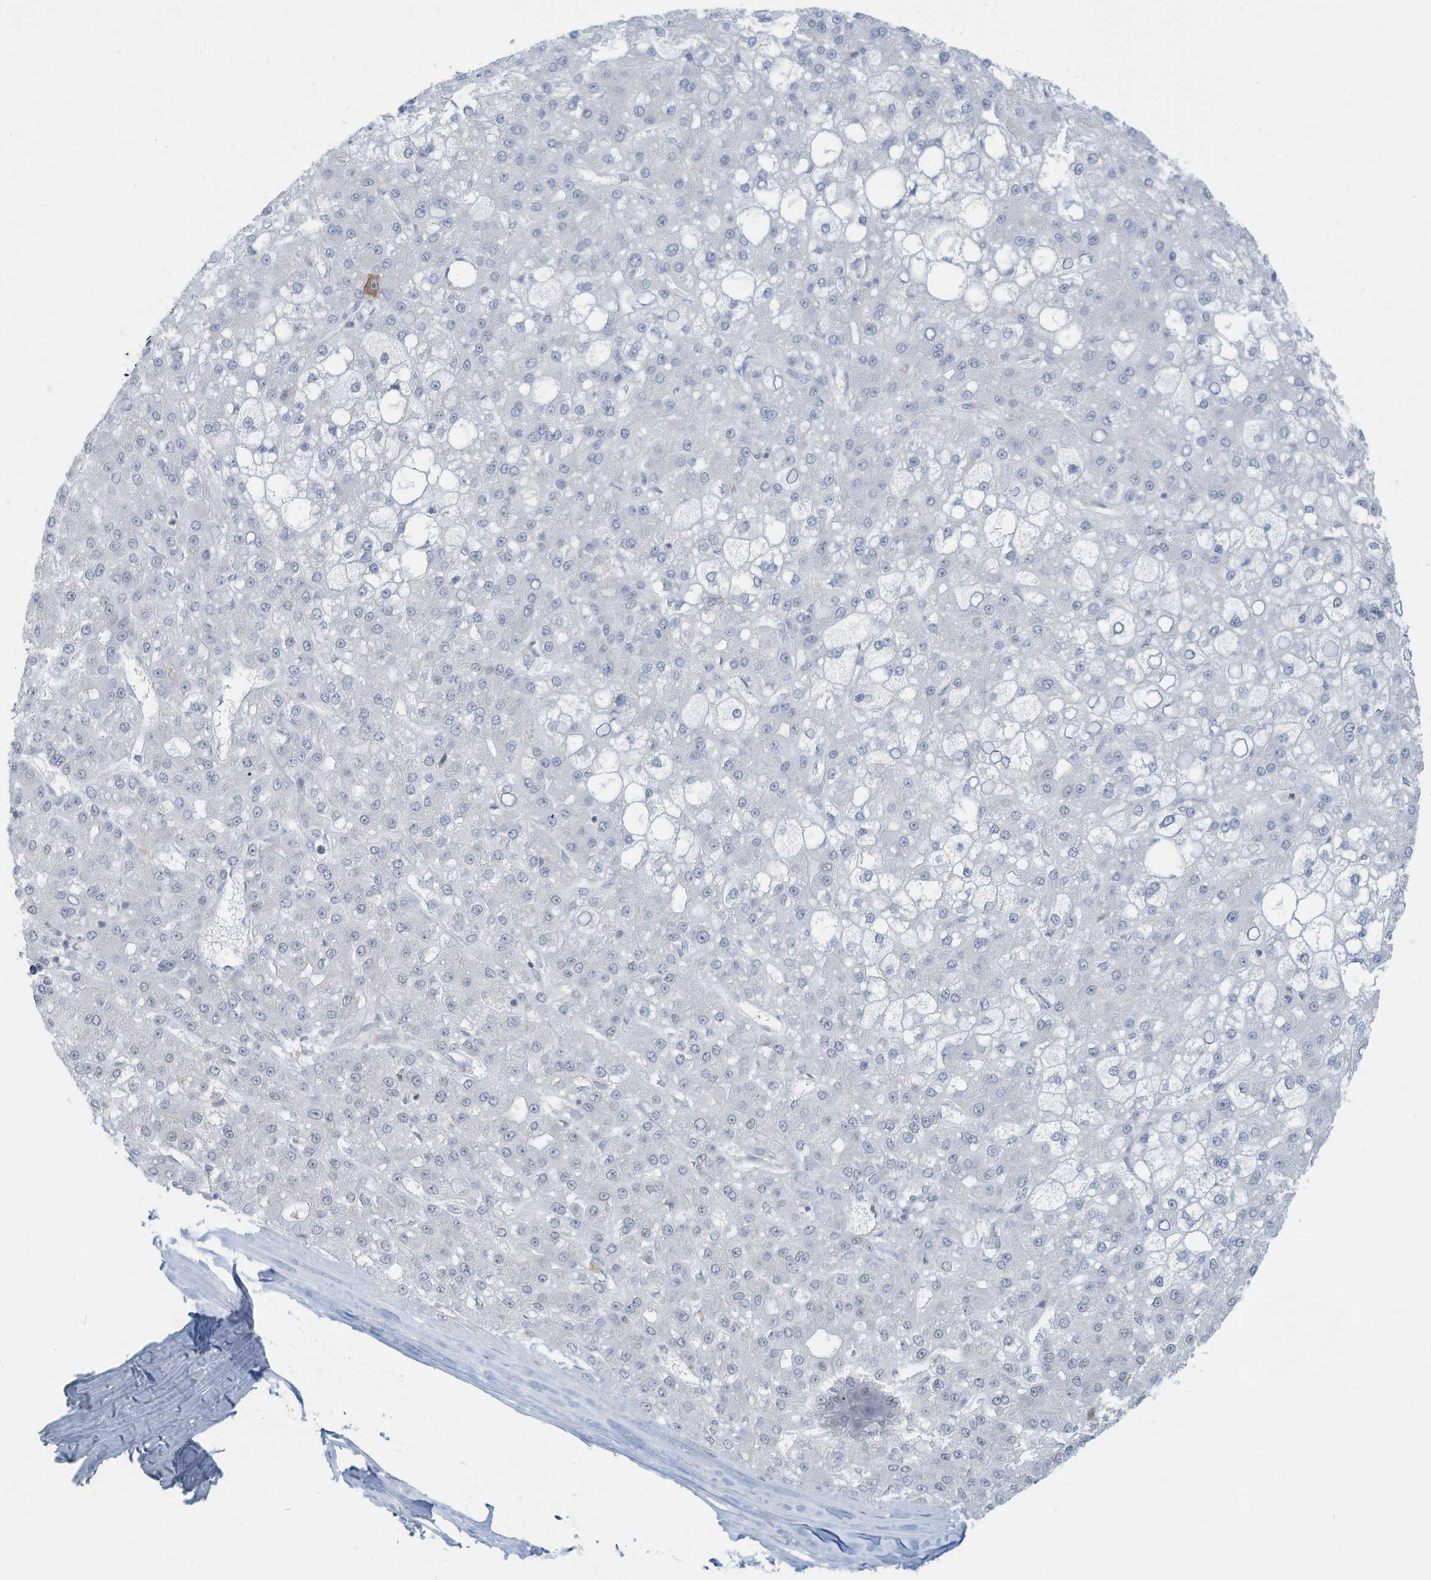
{"staining": {"intensity": "negative", "quantity": "none", "location": "none"}, "tissue": "liver cancer", "cell_type": "Tumor cells", "image_type": "cancer", "snomed": [{"axis": "morphology", "description": "Carcinoma, Hepatocellular, NOS"}, {"axis": "topography", "description": "Liver"}], "caption": "This image is of liver cancer stained with immunohistochemistry to label a protein in brown with the nuclei are counter-stained blue. There is no staining in tumor cells.", "gene": "SARNP", "patient": {"sex": "male", "age": 67}}